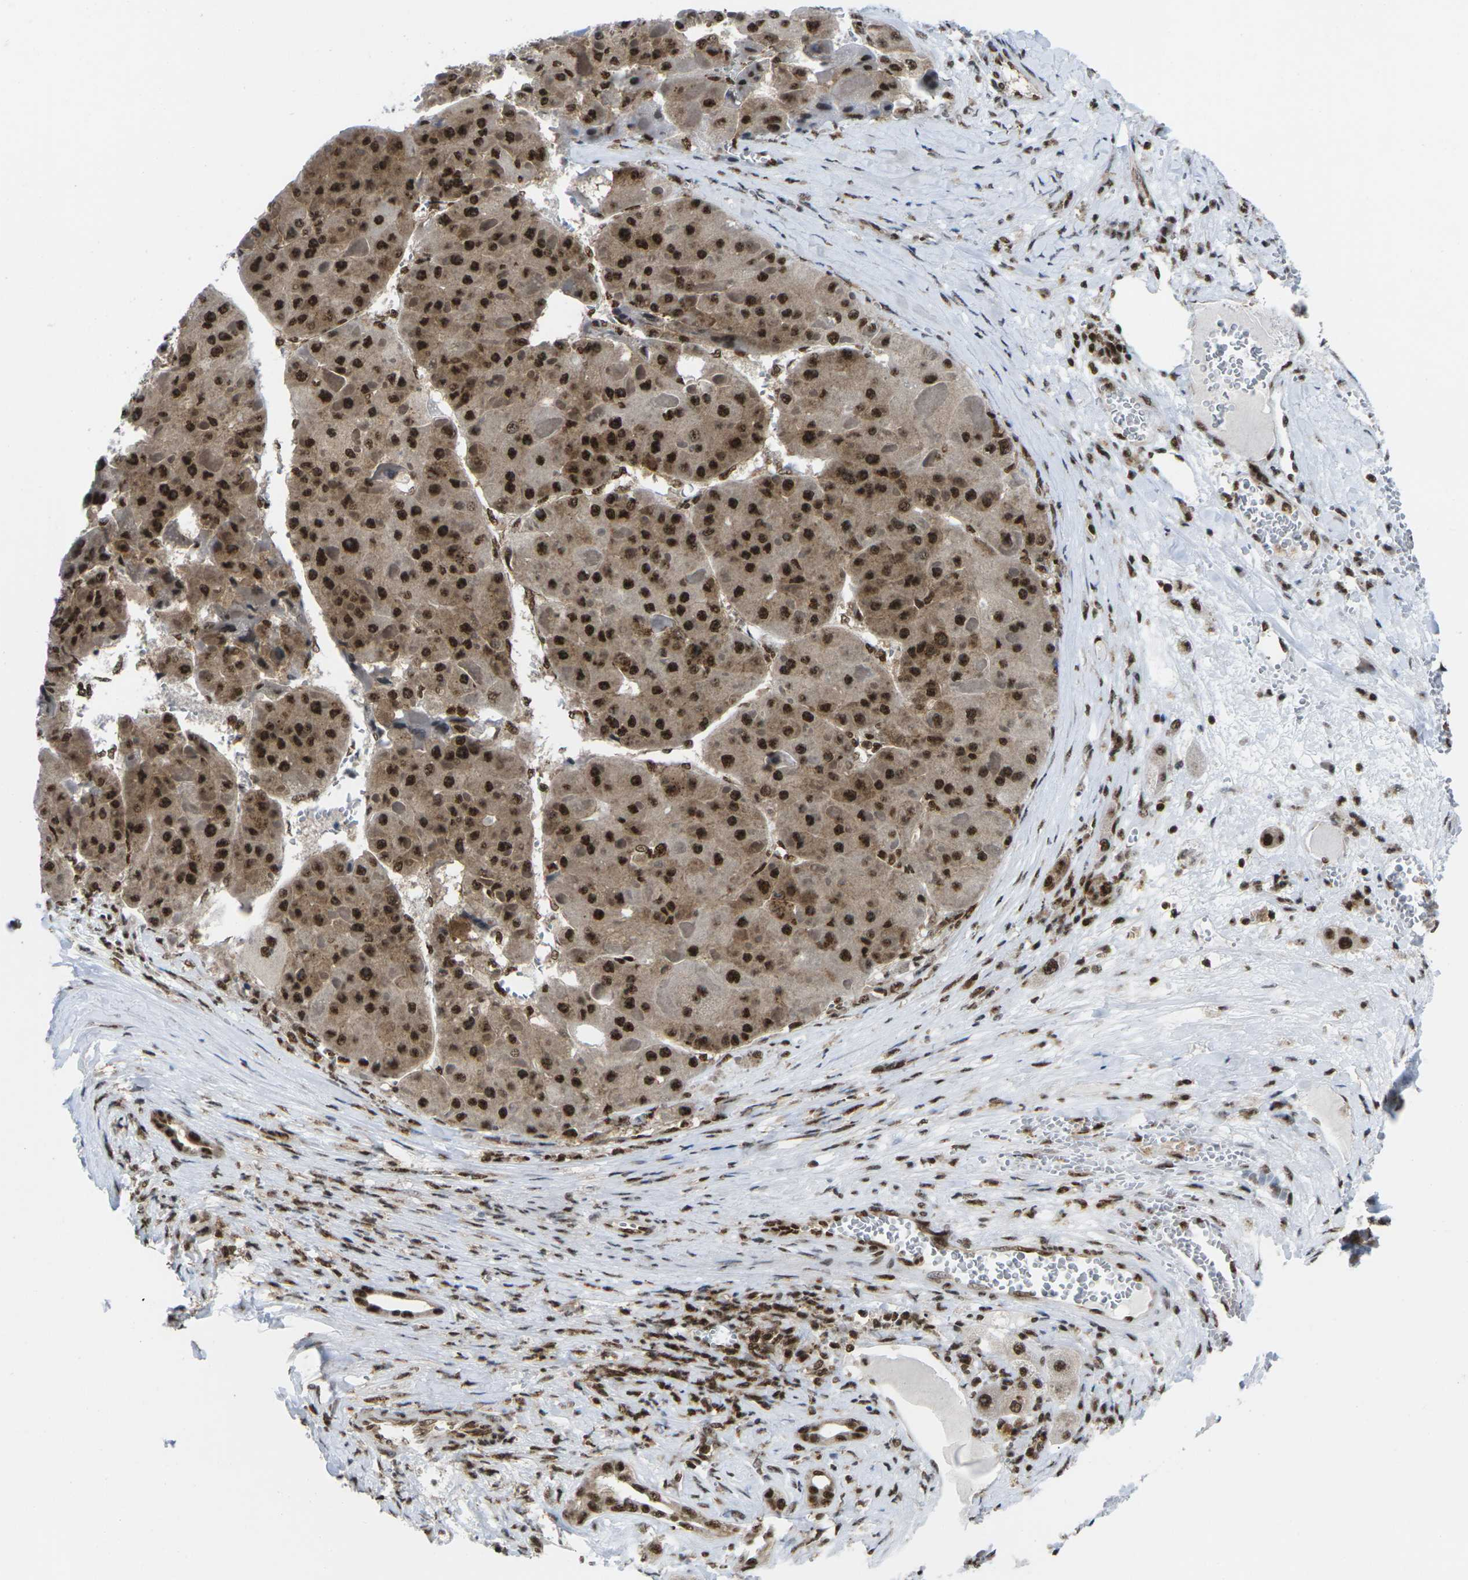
{"staining": {"intensity": "strong", "quantity": ">75%", "location": "cytoplasmic/membranous,nuclear"}, "tissue": "liver cancer", "cell_type": "Tumor cells", "image_type": "cancer", "snomed": [{"axis": "morphology", "description": "Carcinoma, Hepatocellular, NOS"}, {"axis": "topography", "description": "Liver"}], "caption": "This histopathology image exhibits IHC staining of human liver cancer (hepatocellular carcinoma), with high strong cytoplasmic/membranous and nuclear expression in approximately >75% of tumor cells.", "gene": "MAGOH", "patient": {"sex": "female", "age": 73}}